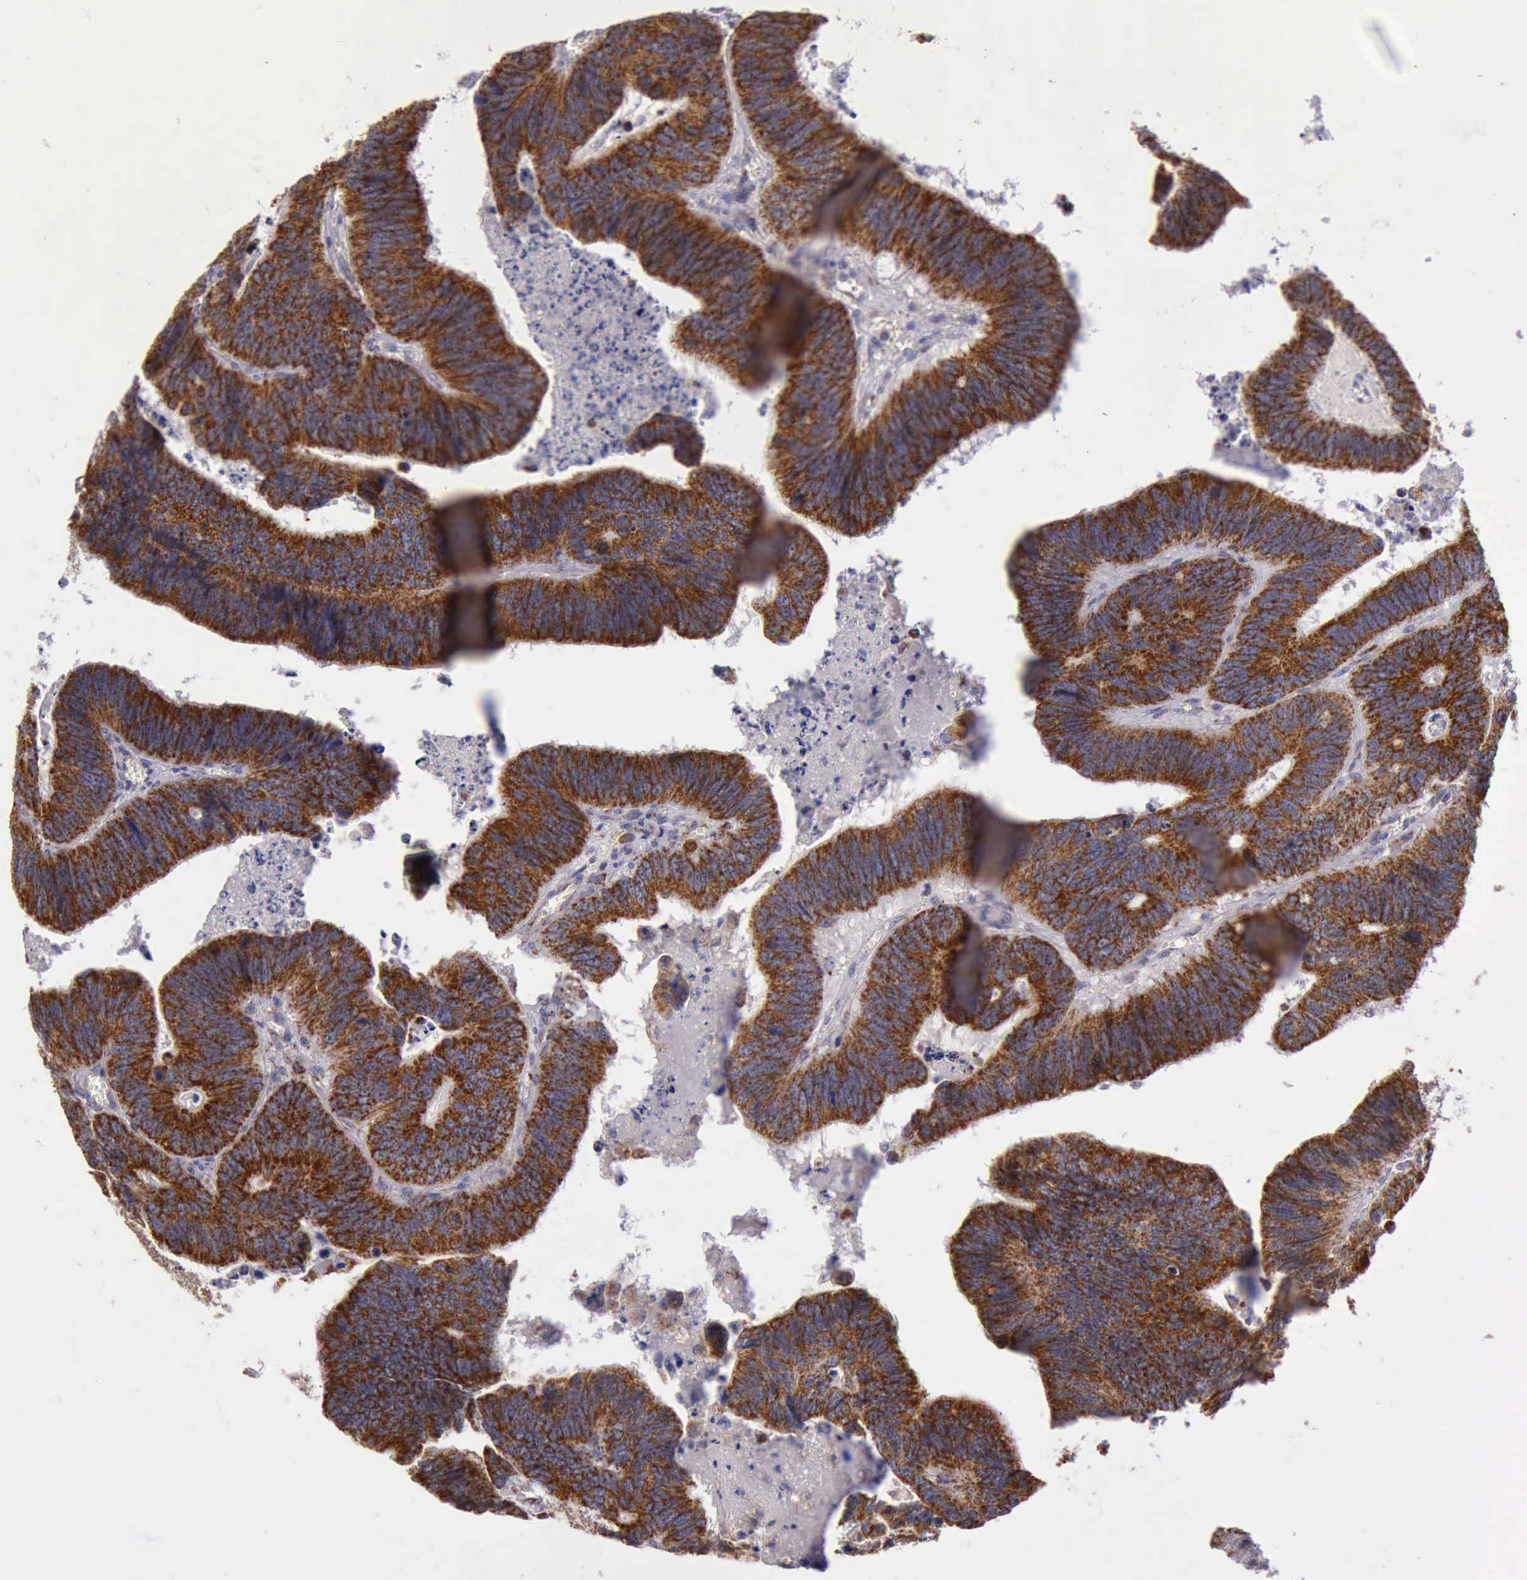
{"staining": {"intensity": "strong", "quantity": ">75%", "location": "cytoplasmic/membranous"}, "tissue": "colorectal cancer", "cell_type": "Tumor cells", "image_type": "cancer", "snomed": [{"axis": "morphology", "description": "Adenocarcinoma, NOS"}, {"axis": "topography", "description": "Colon"}], "caption": "Tumor cells display strong cytoplasmic/membranous staining in approximately >75% of cells in adenocarcinoma (colorectal). (DAB (3,3'-diaminobenzidine) IHC, brown staining for protein, blue staining for nuclei).", "gene": "TXN2", "patient": {"sex": "male", "age": 72}}